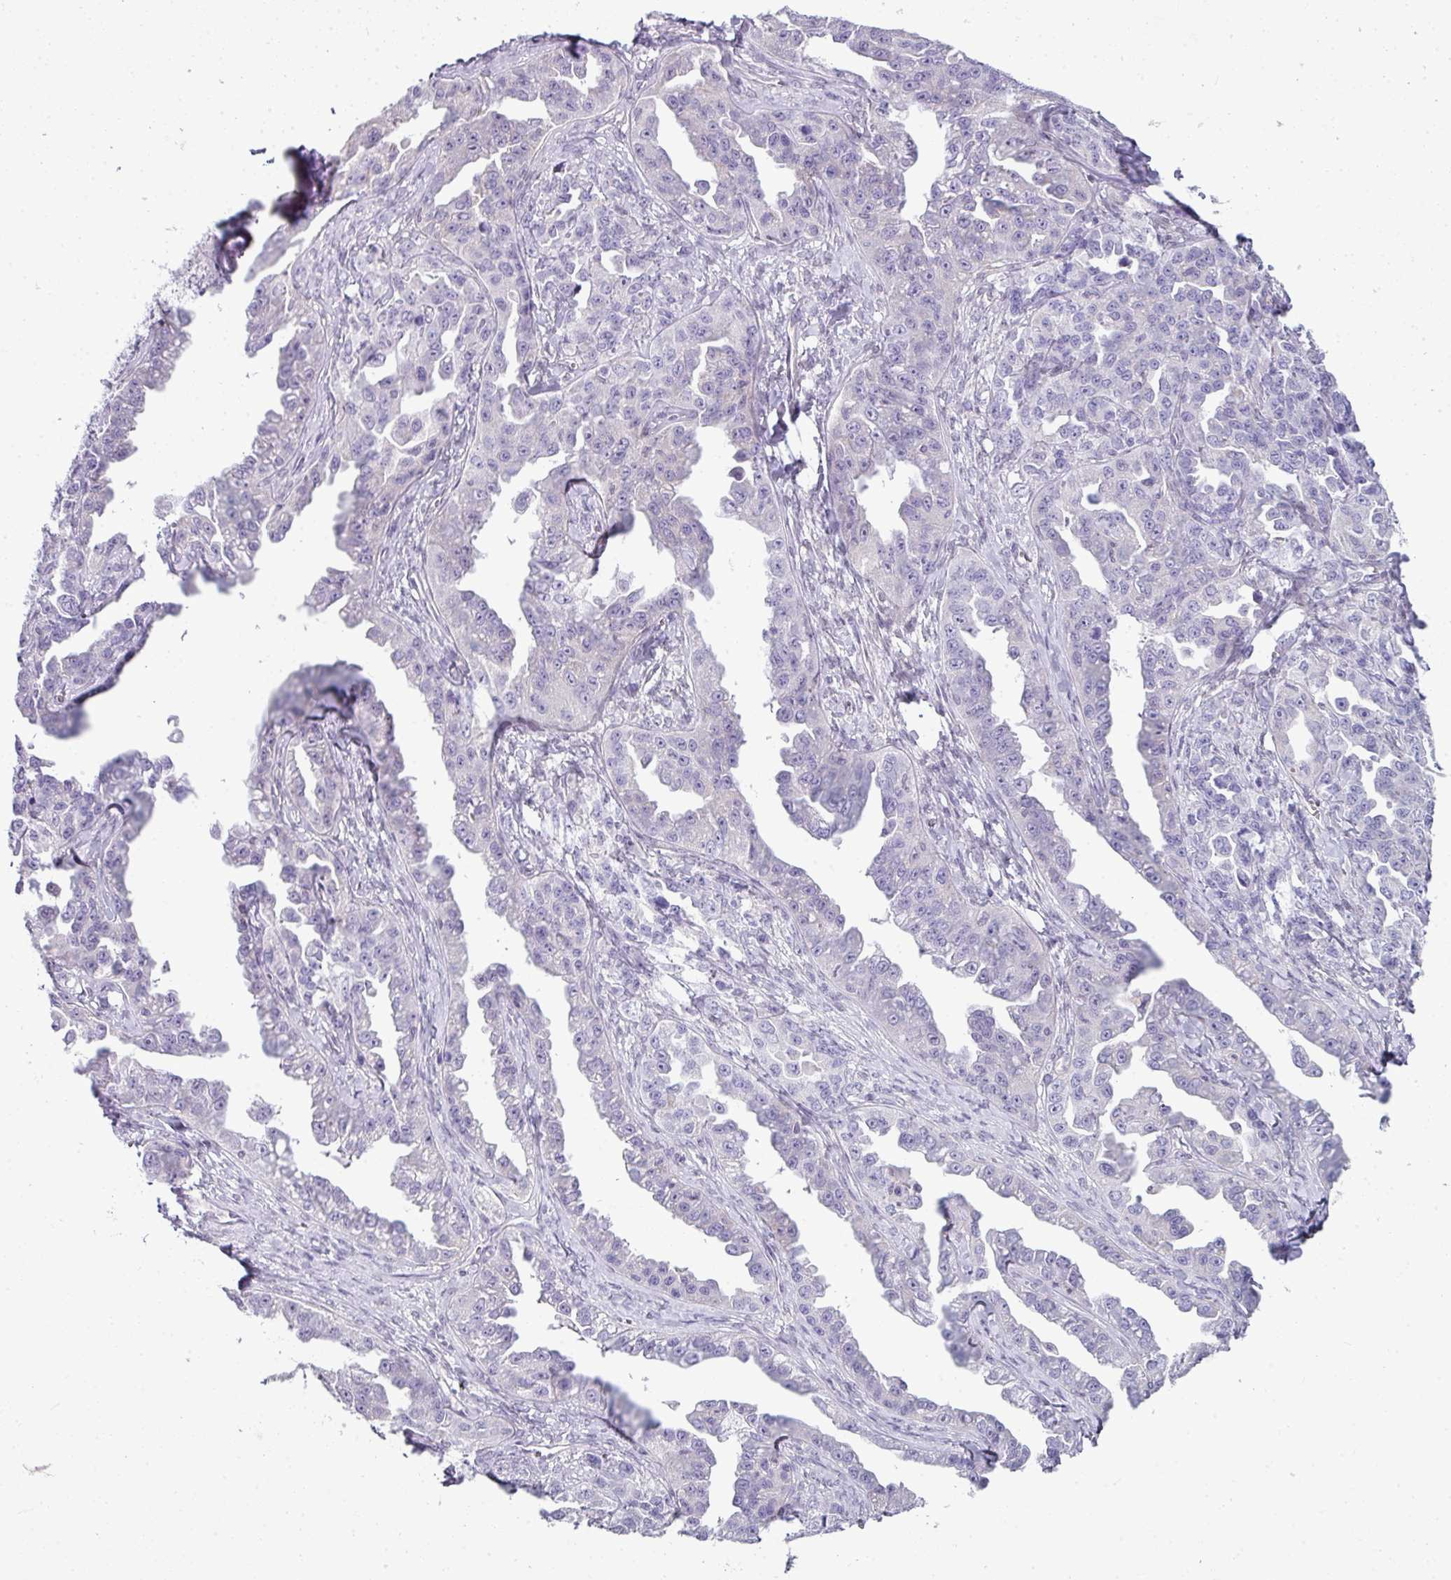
{"staining": {"intensity": "negative", "quantity": "none", "location": "none"}, "tissue": "ovarian cancer", "cell_type": "Tumor cells", "image_type": "cancer", "snomed": [{"axis": "morphology", "description": "Cystadenocarcinoma, serous, NOS"}, {"axis": "topography", "description": "Ovary"}], "caption": "Photomicrograph shows no significant protein positivity in tumor cells of ovarian cancer (serous cystadenocarcinoma).", "gene": "STAT5A", "patient": {"sex": "female", "age": 75}}